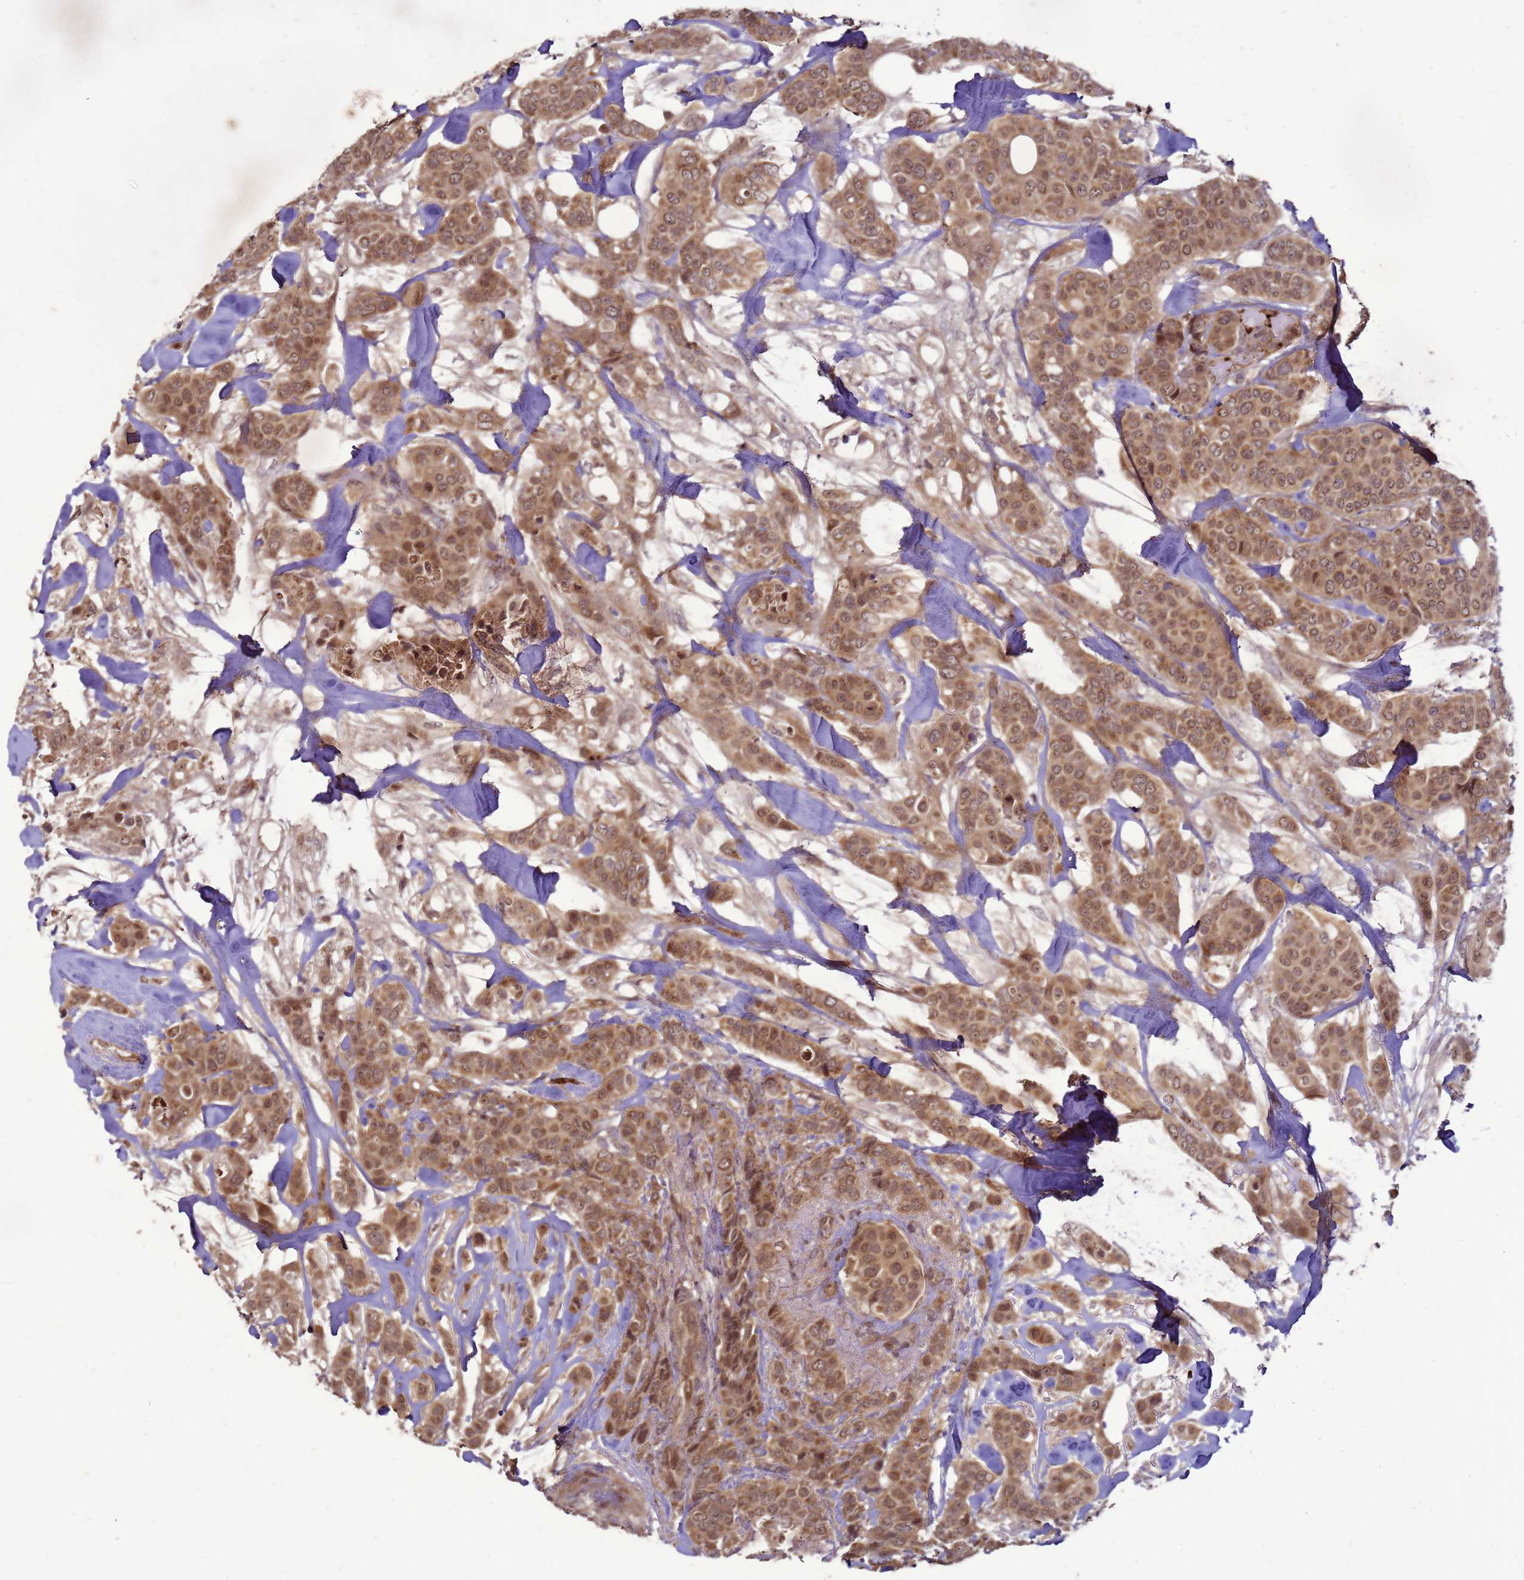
{"staining": {"intensity": "moderate", "quantity": ">75%", "location": "cytoplasmic/membranous,nuclear"}, "tissue": "breast cancer", "cell_type": "Tumor cells", "image_type": "cancer", "snomed": [{"axis": "morphology", "description": "Lobular carcinoma"}, {"axis": "topography", "description": "Breast"}], "caption": "Approximately >75% of tumor cells in lobular carcinoma (breast) demonstrate moderate cytoplasmic/membranous and nuclear protein expression as visualized by brown immunohistochemical staining.", "gene": "CRBN", "patient": {"sex": "female", "age": 51}}